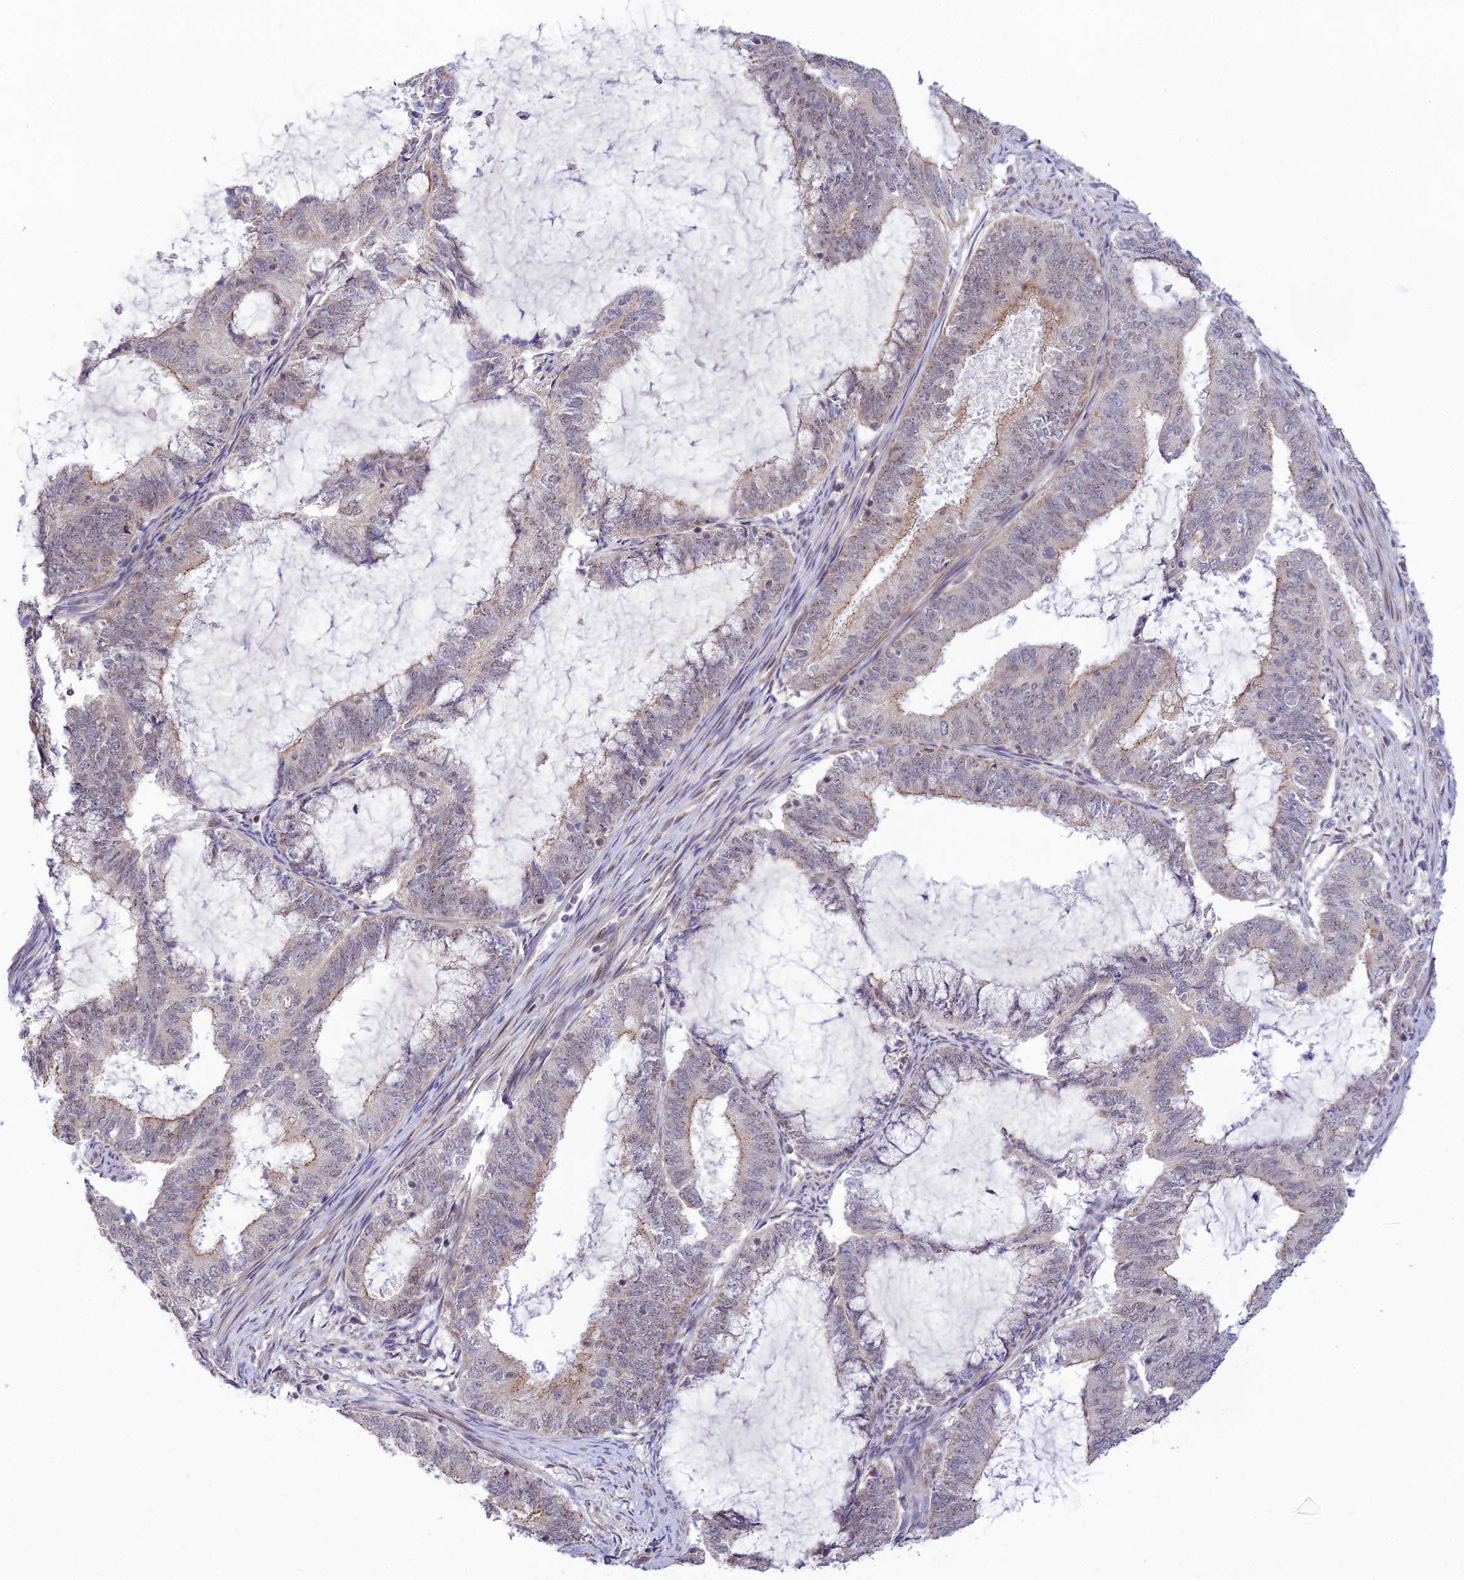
{"staining": {"intensity": "moderate", "quantity": "<25%", "location": "cytoplasmic/membranous"}, "tissue": "endometrial cancer", "cell_type": "Tumor cells", "image_type": "cancer", "snomed": [{"axis": "morphology", "description": "Adenocarcinoma, NOS"}, {"axis": "topography", "description": "Endometrium"}], "caption": "IHC image of human endometrial adenocarcinoma stained for a protein (brown), which reveals low levels of moderate cytoplasmic/membranous staining in approximately <25% of tumor cells.", "gene": "MICOS13", "patient": {"sex": "female", "age": 51}}